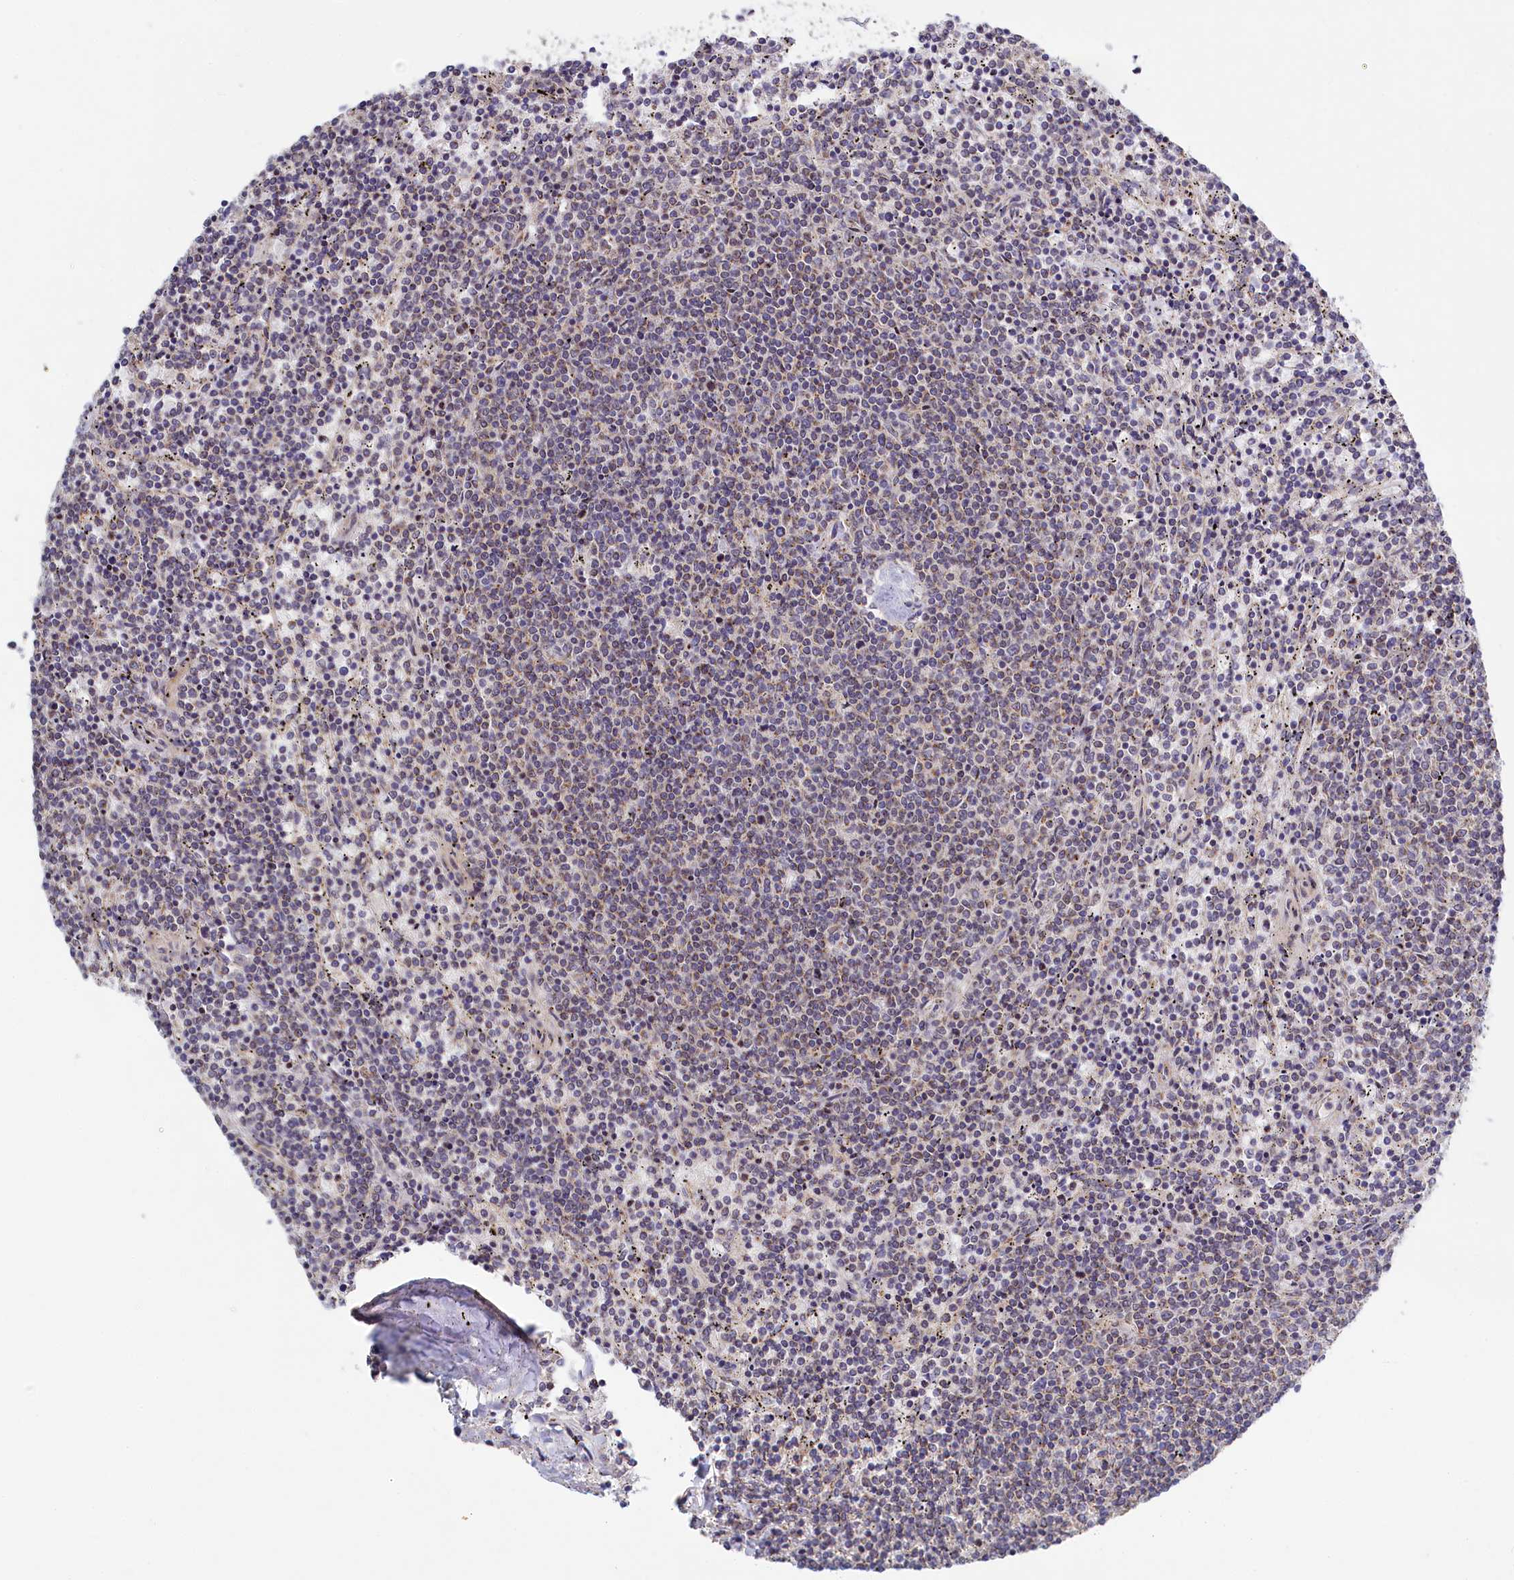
{"staining": {"intensity": "weak", "quantity": "25%-75%", "location": "cytoplasmic/membranous"}, "tissue": "lymphoma", "cell_type": "Tumor cells", "image_type": "cancer", "snomed": [{"axis": "morphology", "description": "Malignant lymphoma, non-Hodgkin's type, Low grade"}, {"axis": "topography", "description": "Spleen"}], "caption": "A low amount of weak cytoplasmic/membranous staining is appreciated in about 25%-75% of tumor cells in malignant lymphoma, non-Hodgkin's type (low-grade) tissue.", "gene": "HYKK", "patient": {"sex": "female", "age": 50}}